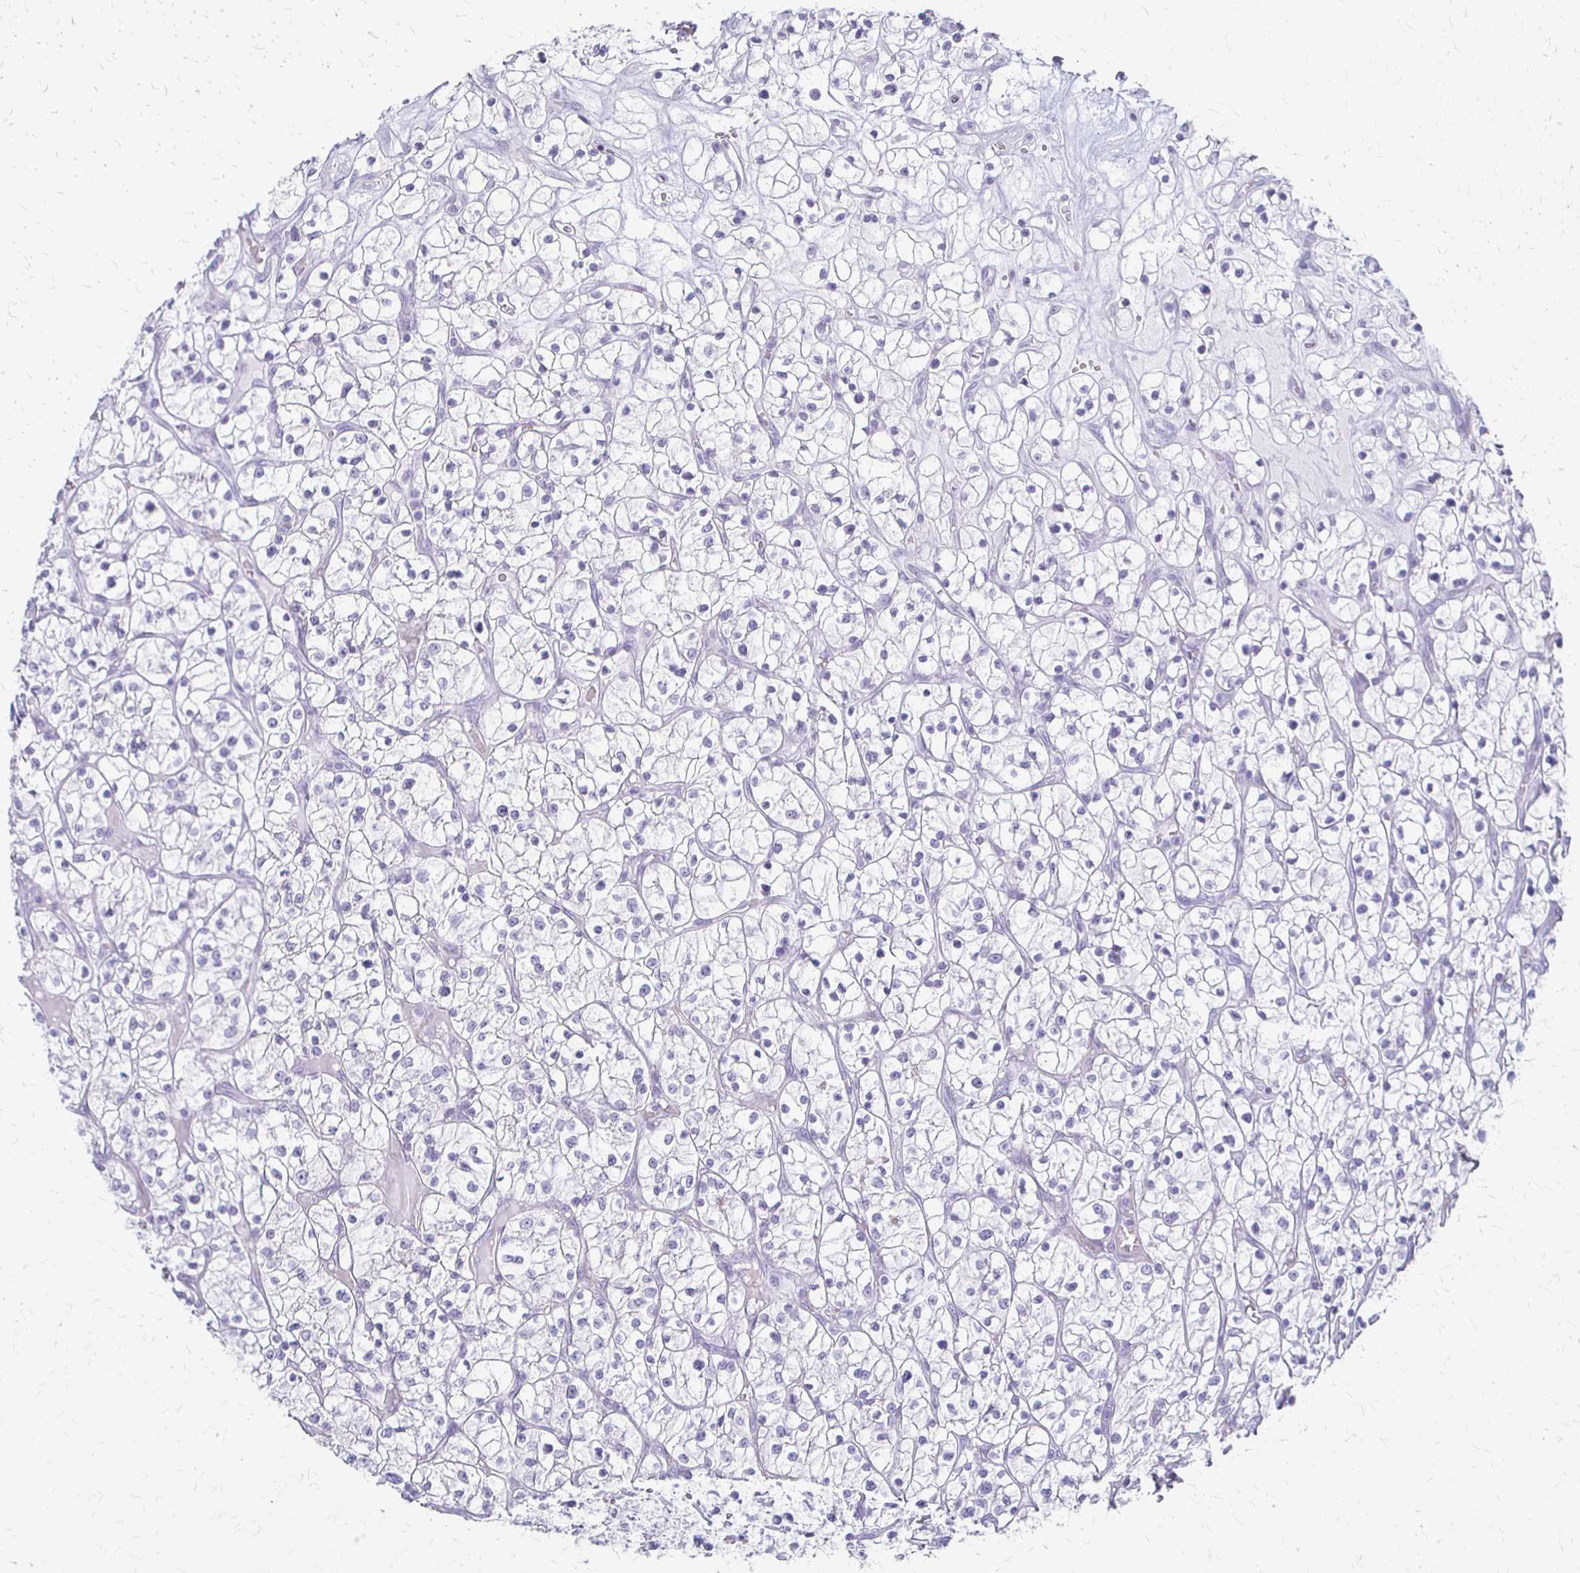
{"staining": {"intensity": "negative", "quantity": "none", "location": "none"}, "tissue": "renal cancer", "cell_type": "Tumor cells", "image_type": "cancer", "snomed": [{"axis": "morphology", "description": "Adenocarcinoma, NOS"}, {"axis": "topography", "description": "Kidney"}], "caption": "Immunohistochemistry (IHC) histopathology image of human renal cancer (adenocarcinoma) stained for a protein (brown), which reveals no expression in tumor cells.", "gene": "ACP5", "patient": {"sex": "female", "age": 64}}